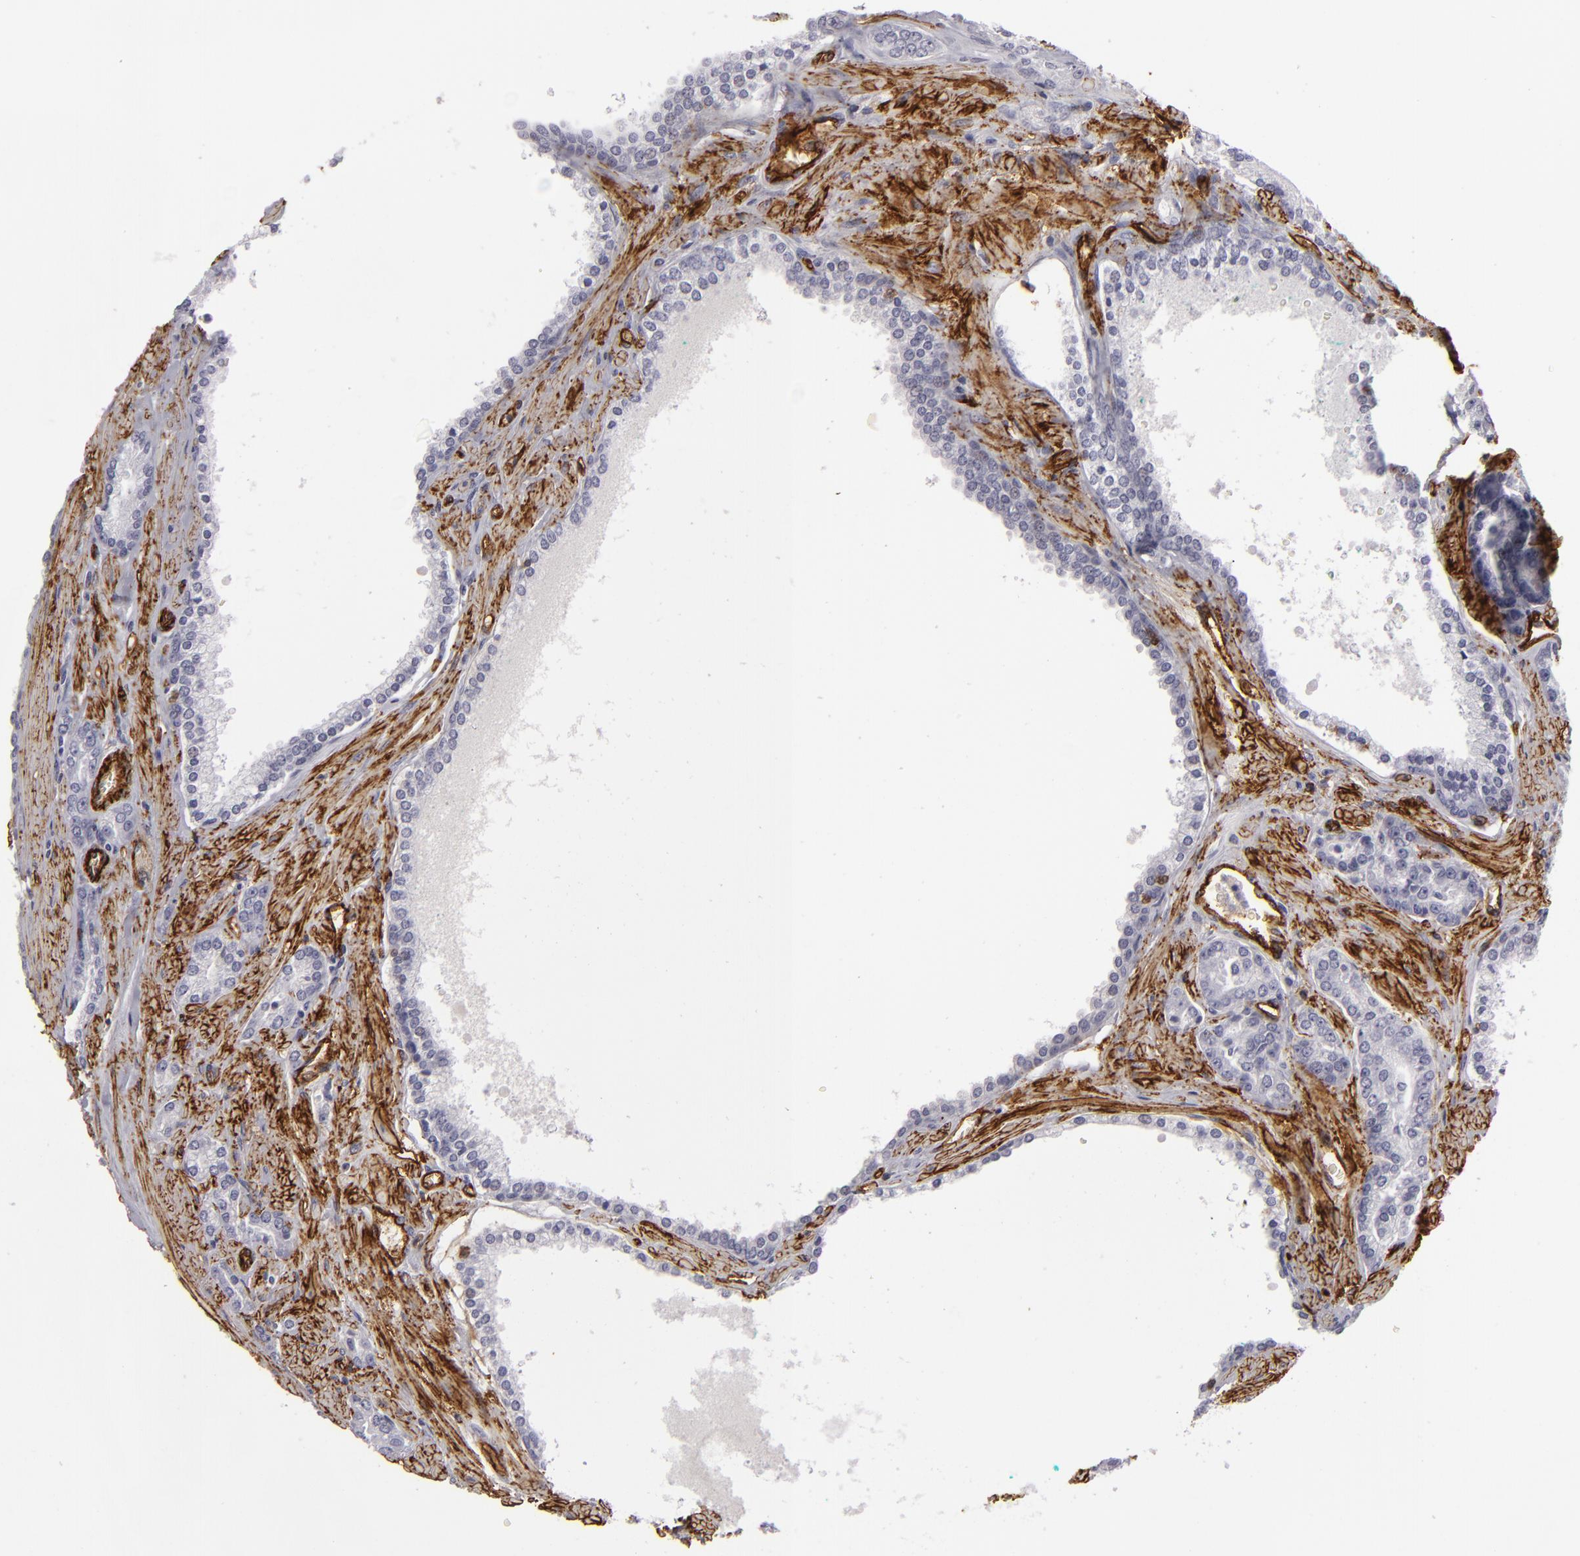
{"staining": {"intensity": "negative", "quantity": "none", "location": "none"}, "tissue": "prostate cancer", "cell_type": "Tumor cells", "image_type": "cancer", "snomed": [{"axis": "morphology", "description": "Adenocarcinoma, High grade"}, {"axis": "topography", "description": "Prostate"}], "caption": "High power microscopy image of an immunohistochemistry (IHC) image of prostate cancer, revealing no significant positivity in tumor cells.", "gene": "MCAM", "patient": {"sex": "male", "age": 71}}